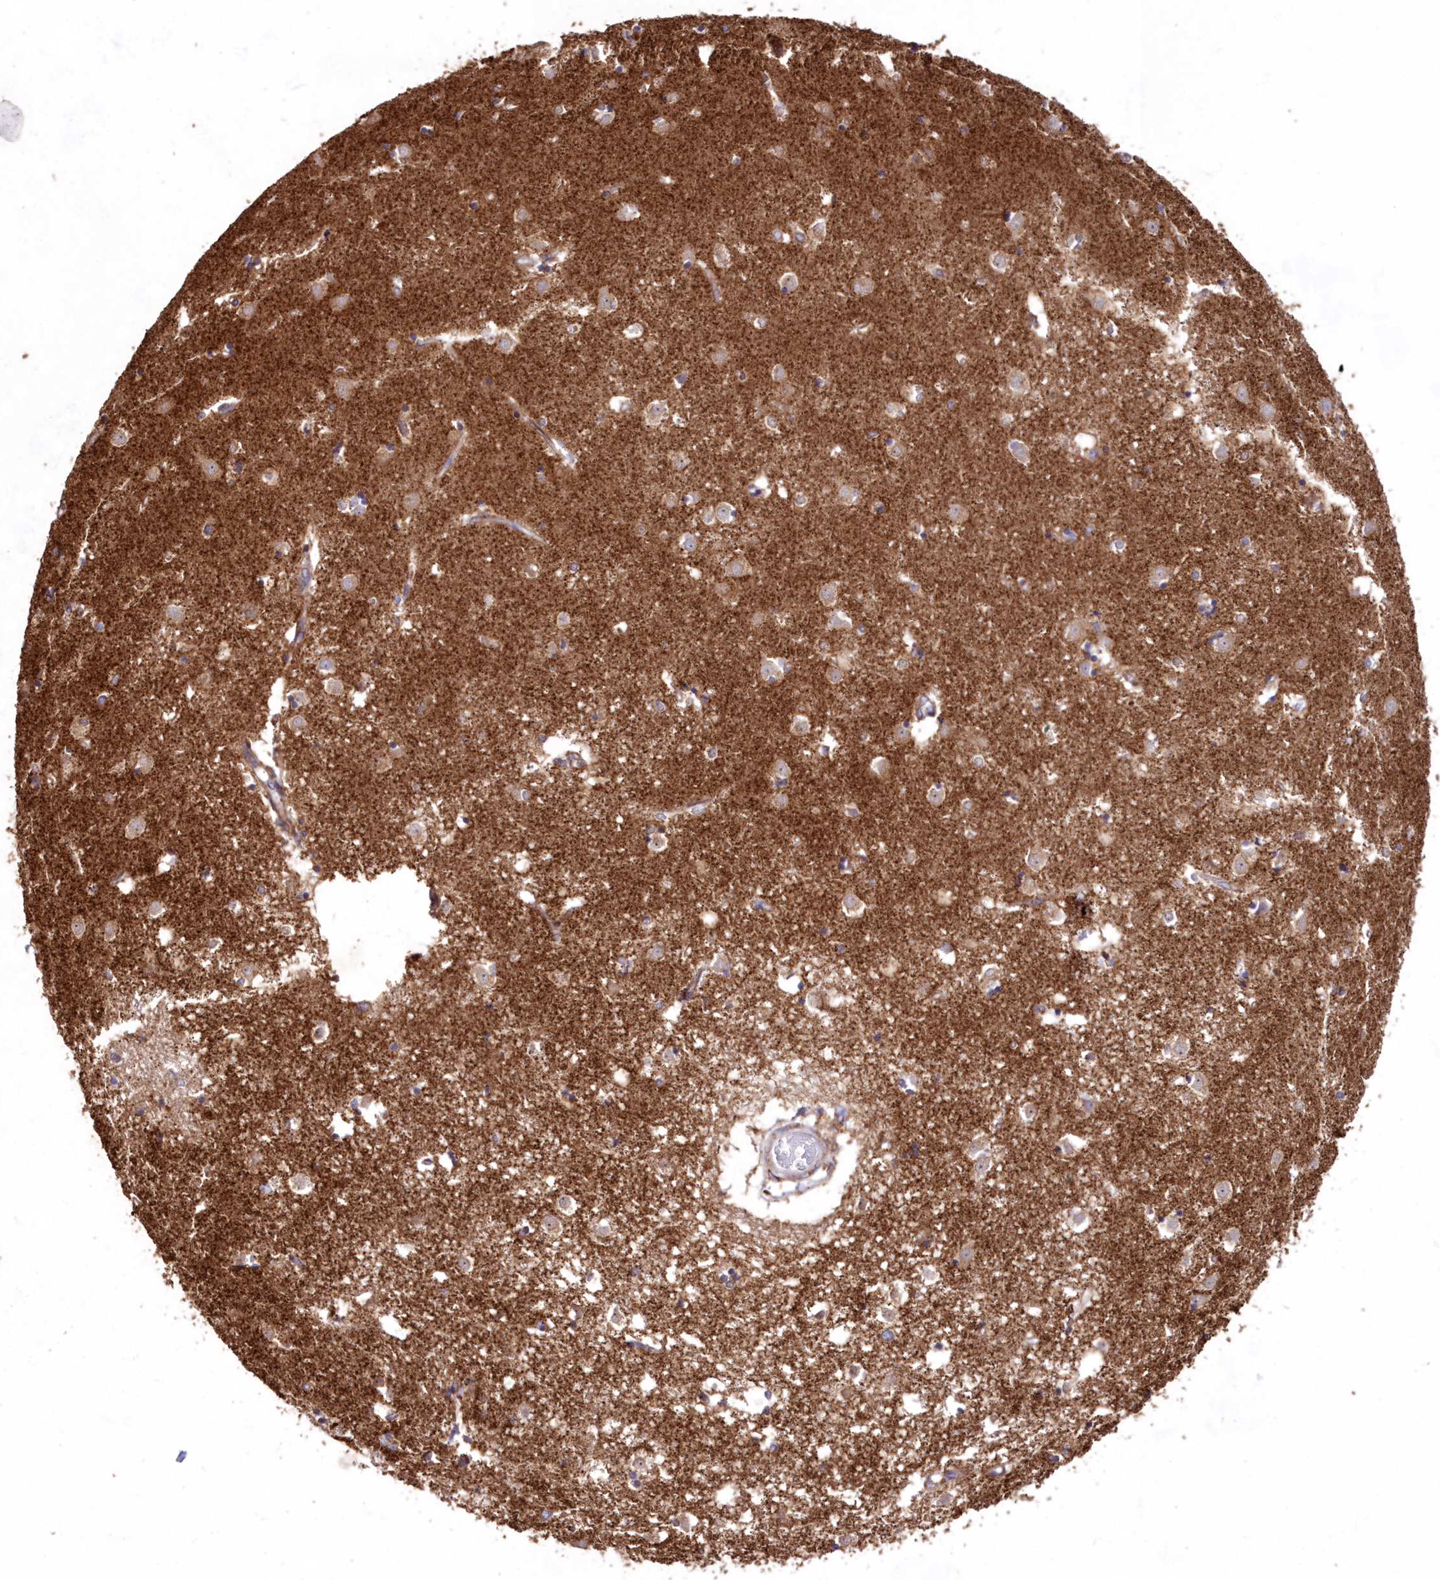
{"staining": {"intensity": "moderate", "quantity": "<25%", "location": "cytoplasmic/membranous"}, "tissue": "caudate", "cell_type": "Glial cells", "image_type": "normal", "snomed": [{"axis": "morphology", "description": "Normal tissue, NOS"}, {"axis": "topography", "description": "Lateral ventricle wall"}], "caption": "Immunohistochemistry histopathology image of normal human caudate stained for a protein (brown), which reveals low levels of moderate cytoplasmic/membranous expression in approximately <25% of glial cells.", "gene": "HADHB", "patient": {"sex": "male", "age": 45}}